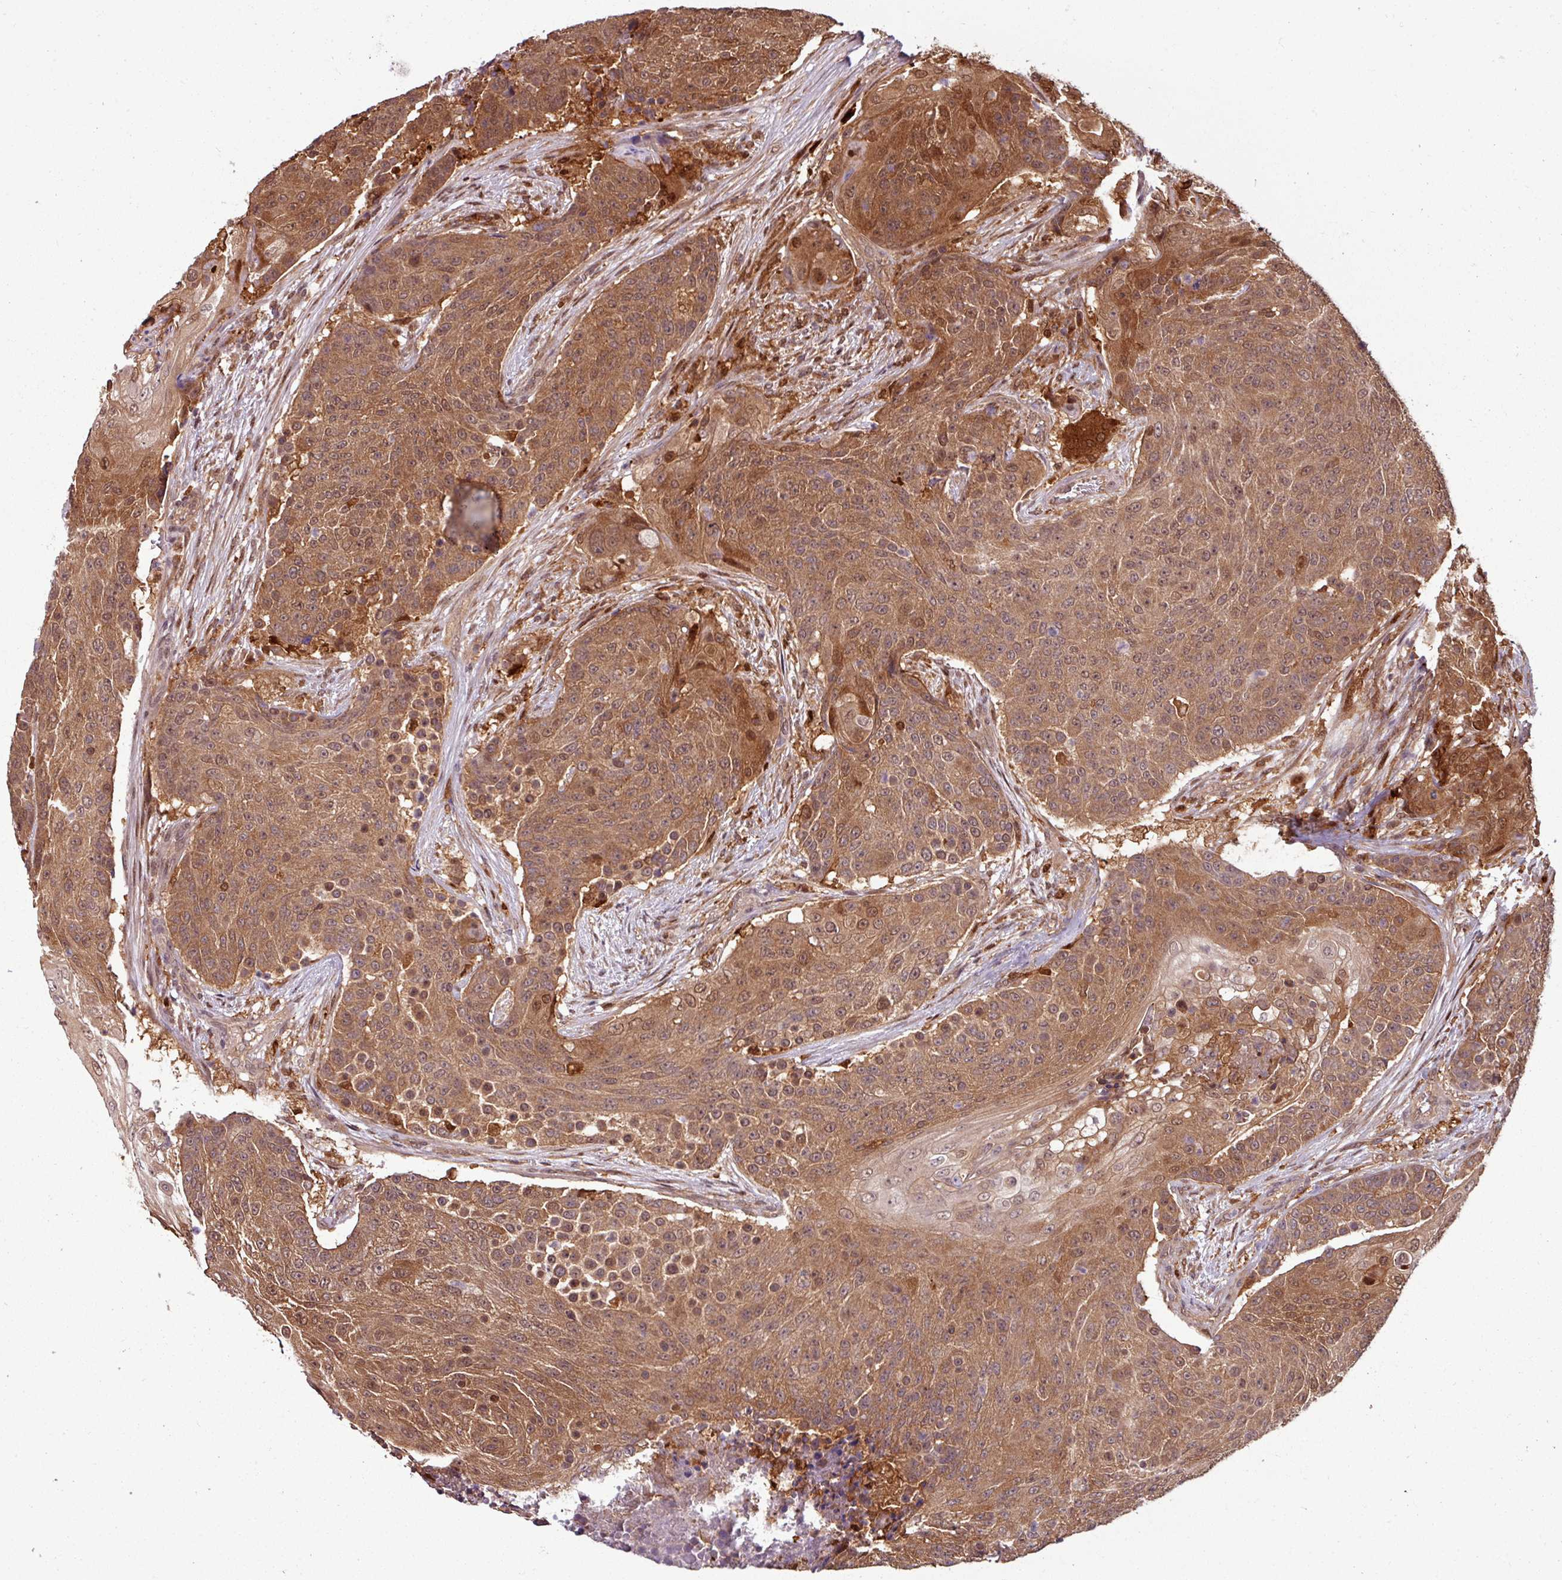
{"staining": {"intensity": "moderate", "quantity": ">75%", "location": "cytoplasmic/membranous,nuclear"}, "tissue": "urothelial cancer", "cell_type": "Tumor cells", "image_type": "cancer", "snomed": [{"axis": "morphology", "description": "Urothelial carcinoma, High grade"}, {"axis": "topography", "description": "Urinary bladder"}], "caption": "Protein positivity by immunohistochemistry (IHC) demonstrates moderate cytoplasmic/membranous and nuclear expression in approximately >75% of tumor cells in urothelial carcinoma (high-grade). Nuclei are stained in blue.", "gene": "KCTD11", "patient": {"sex": "female", "age": 63}}